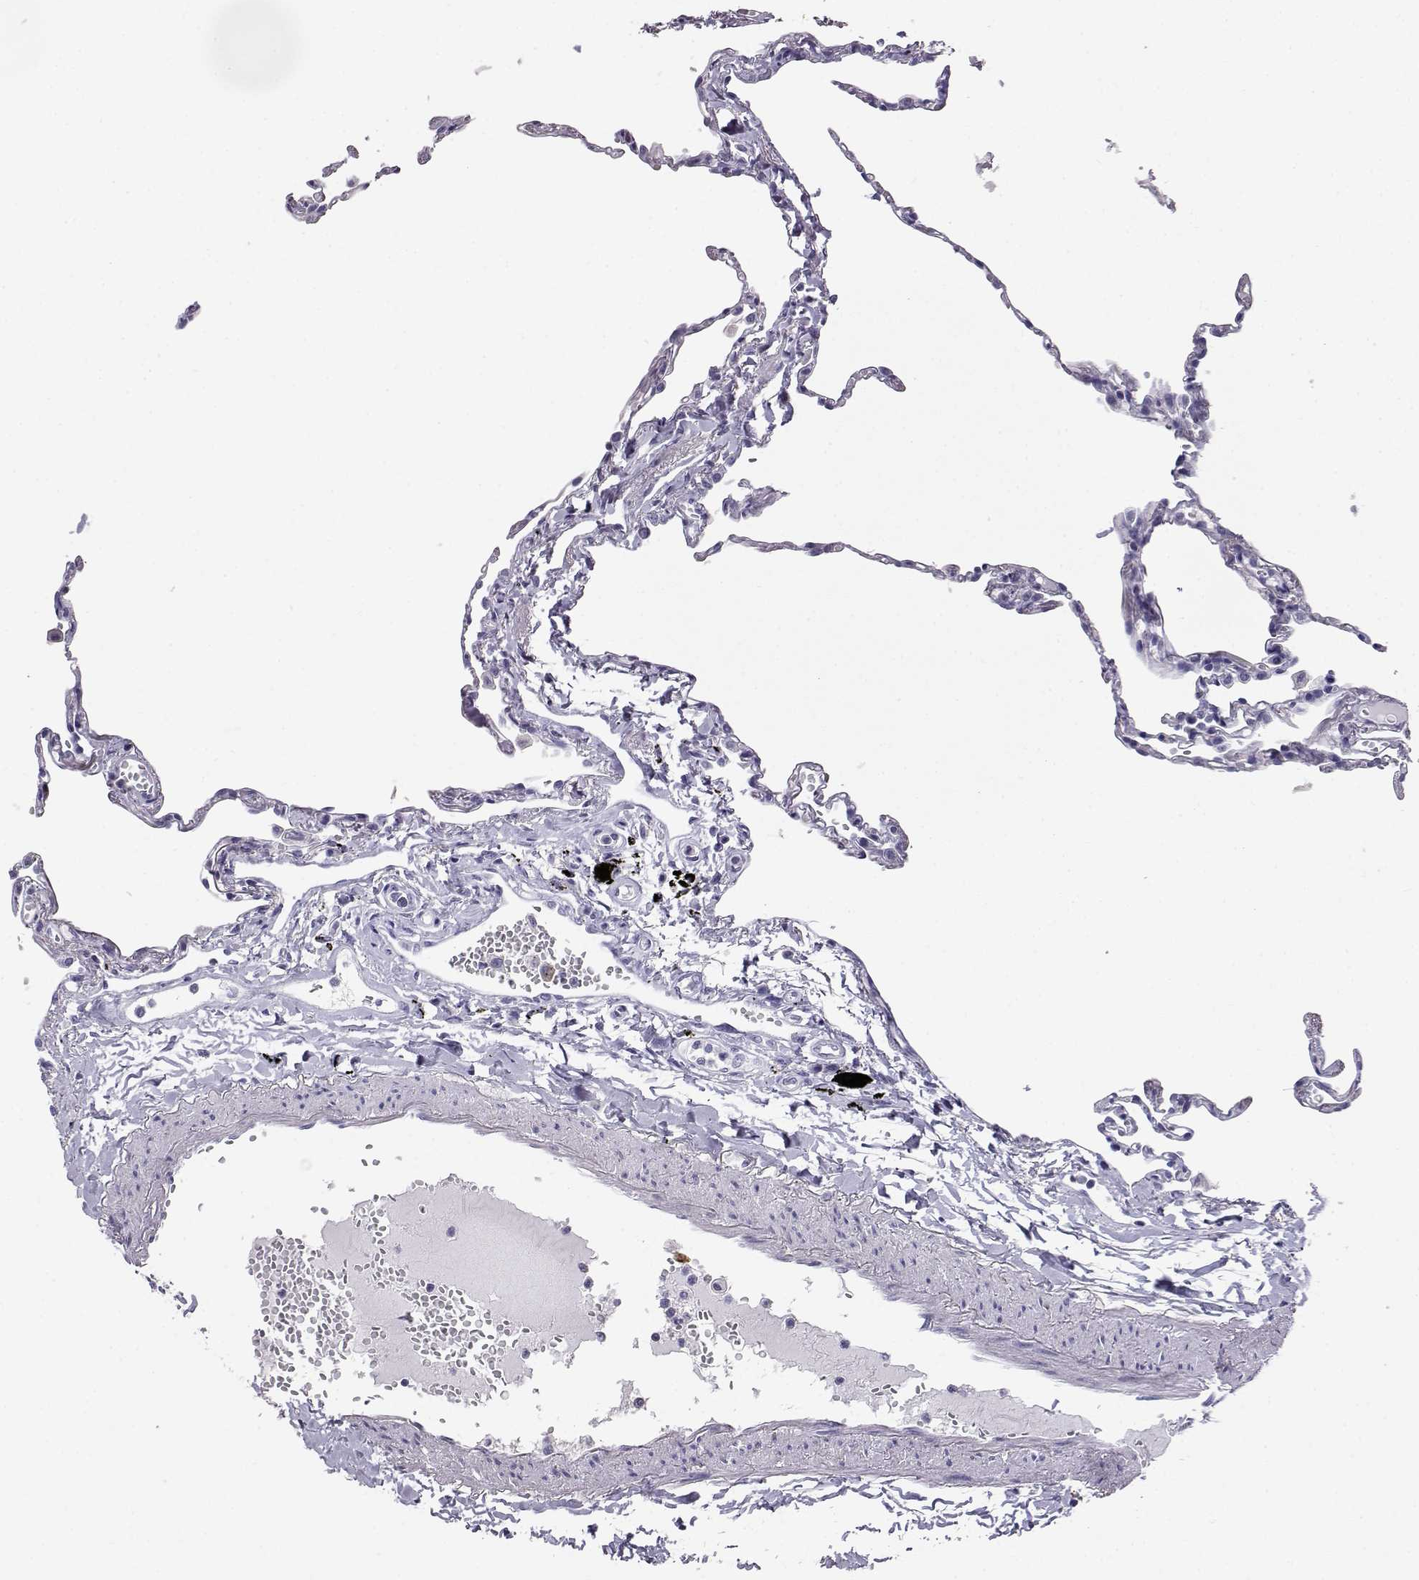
{"staining": {"intensity": "negative", "quantity": "none", "location": "none"}, "tissue": "lung", "cell_type": "Alveolar cells", "image_type": "normal", "snomed": [{"axis": "morphology", "description": "Normal tissue, NOS"}, {"axis": "topography", "description": "Lung"}], "caption": "Unremarkable lung was stained to show a protein in brown. There is no significant positivity in alveolar cells. (DAB IHC with hematoxylin counter stain).", "gene": "AKR1B1", "patient": {"sex": "male", "age": 78}}